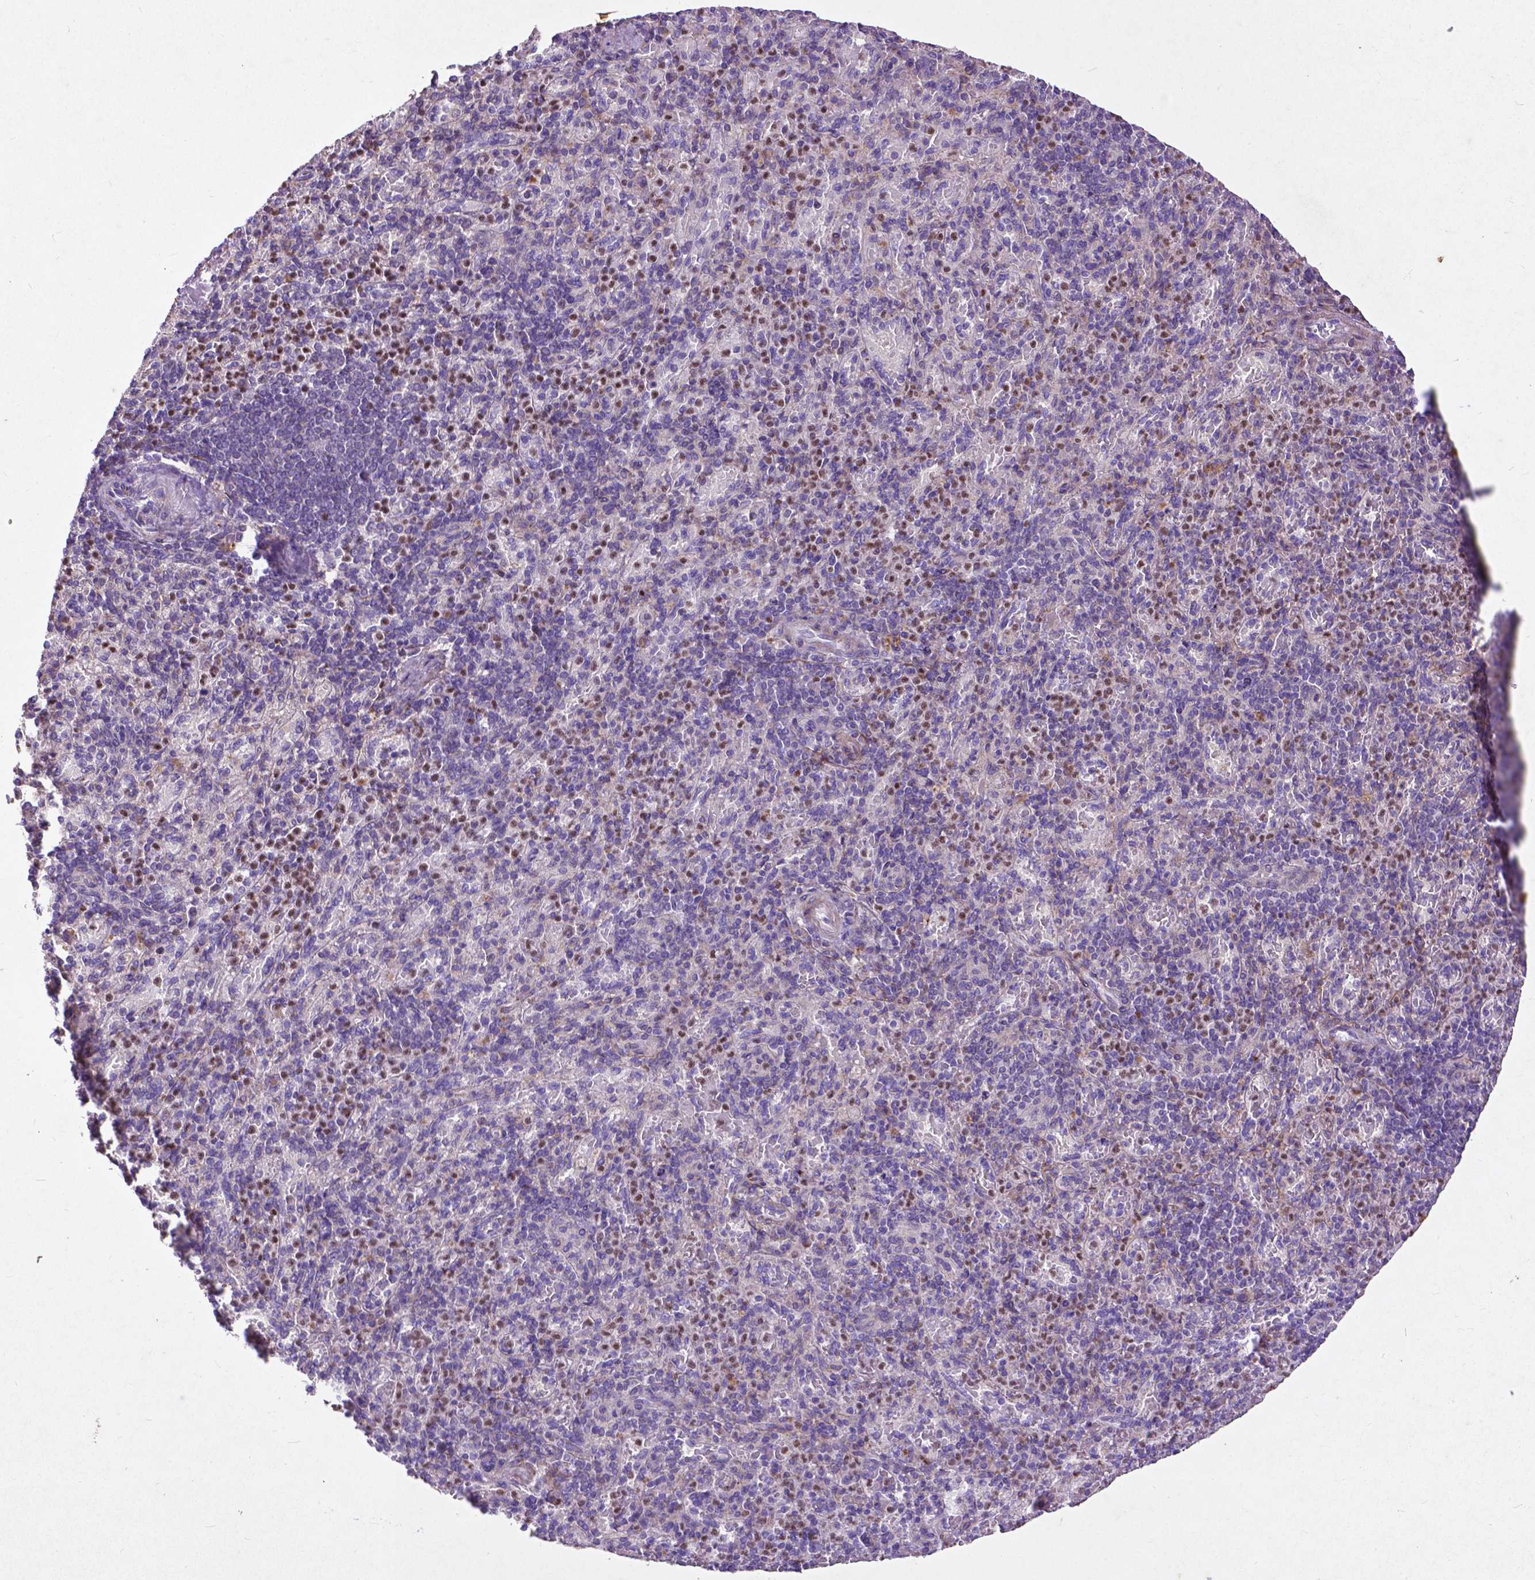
{"staining": {"intensity": "strong", "quantity": "<25%", "location": "cytoplasmic/membranous"}, "tissue": "spleen", "cell_type": "Cells in red pulp", "image_type": "normal", "snomed": [{"axis": "morphology", "description": "Normal tissue, NOS"}, {"axis": "topography", "description": "Spleen"}], "caption": "Spleen stained for a protein shows strong cytoplasmic/membranous positivity in cells in red pulp. The protein of interest is shown in brown color, while the nuclei are stained blue.", "gene": "THEGL", "patient": {"sex": "female", "age": 74}}